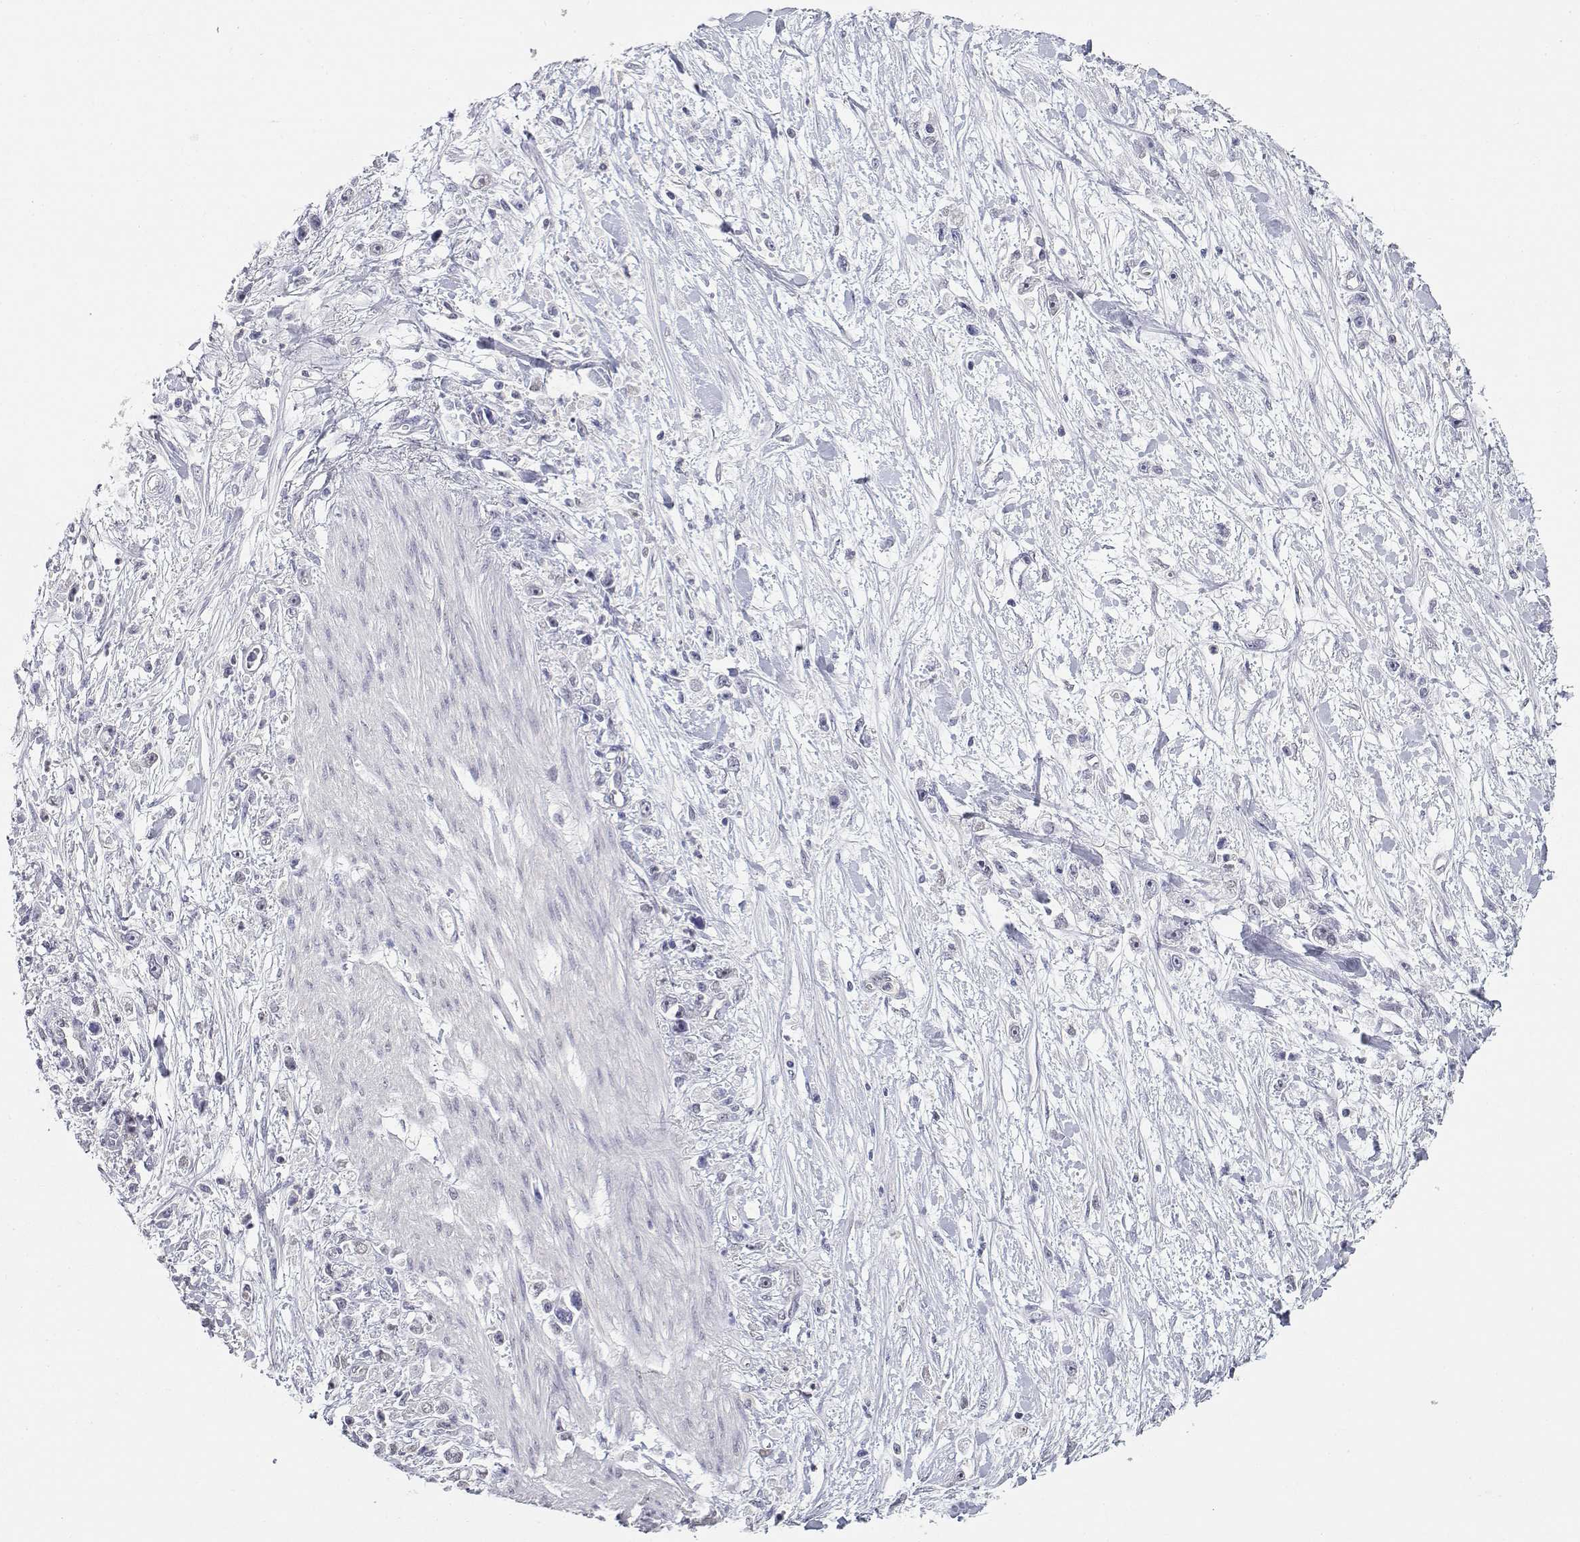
{"staining": {"intensity": "negative", "quantity": "none", "location": "none"}, "tissue": "stomach cancer", "cell_type": "Tumor cells", "image_type": "cancer", "snomed": [{"axis": "morphology", "description": "Adenocarcinoma, NOS"}, {"axis": "topography", "description": "Stomach"}], "caption": "IHC image of neoplastic tissue: human stomach cancer stained with DAB (3,3'-diaminobenzidine) demonstrates no significant protein staining in tumor cells.", "gene": "ADA", "patient": {"sex": "female", "age": 59}}